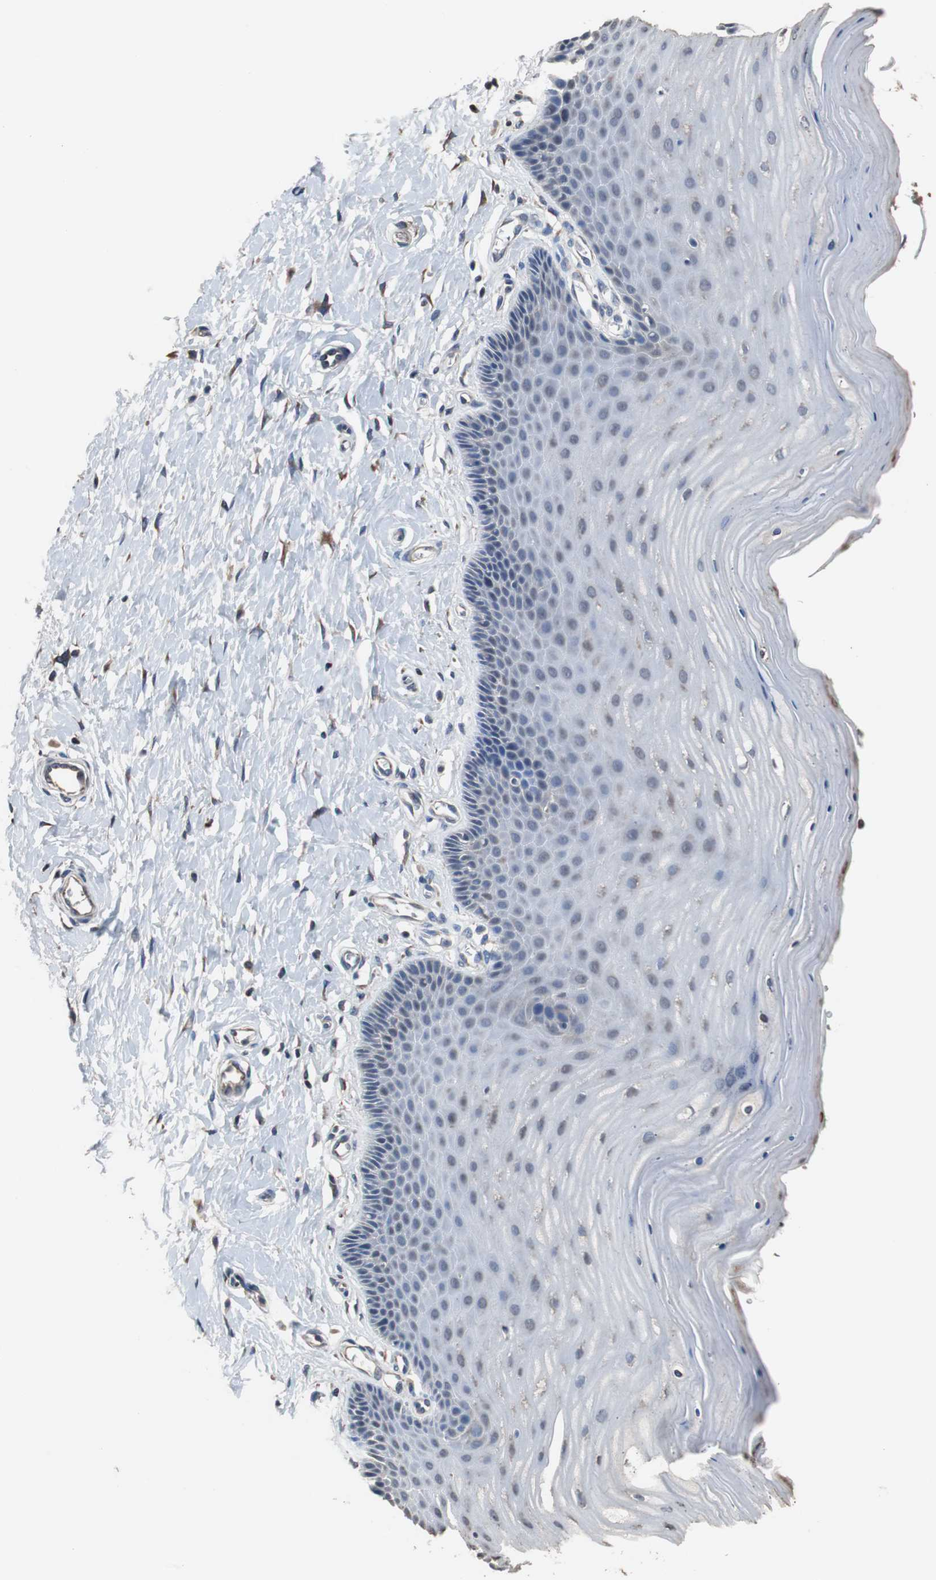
{"staining": {"intensity": "weak", "quantity": "25%-75%", "location": "cytoplasmic/membranous"}, "tissue": "cervix", "cell_type": "Glandular cells", "image_type": "normal", "snomed": [{"axis": "morphology", "description": "Normal tissue, NOS"}, {"axis": "topography", "description": "Cervix"}], "caption": "Cervix stained with a protein marker shows weak staining in glandular cells.", "gene": "SCIMP", "patient": {"sex": "female", "age": 55}}